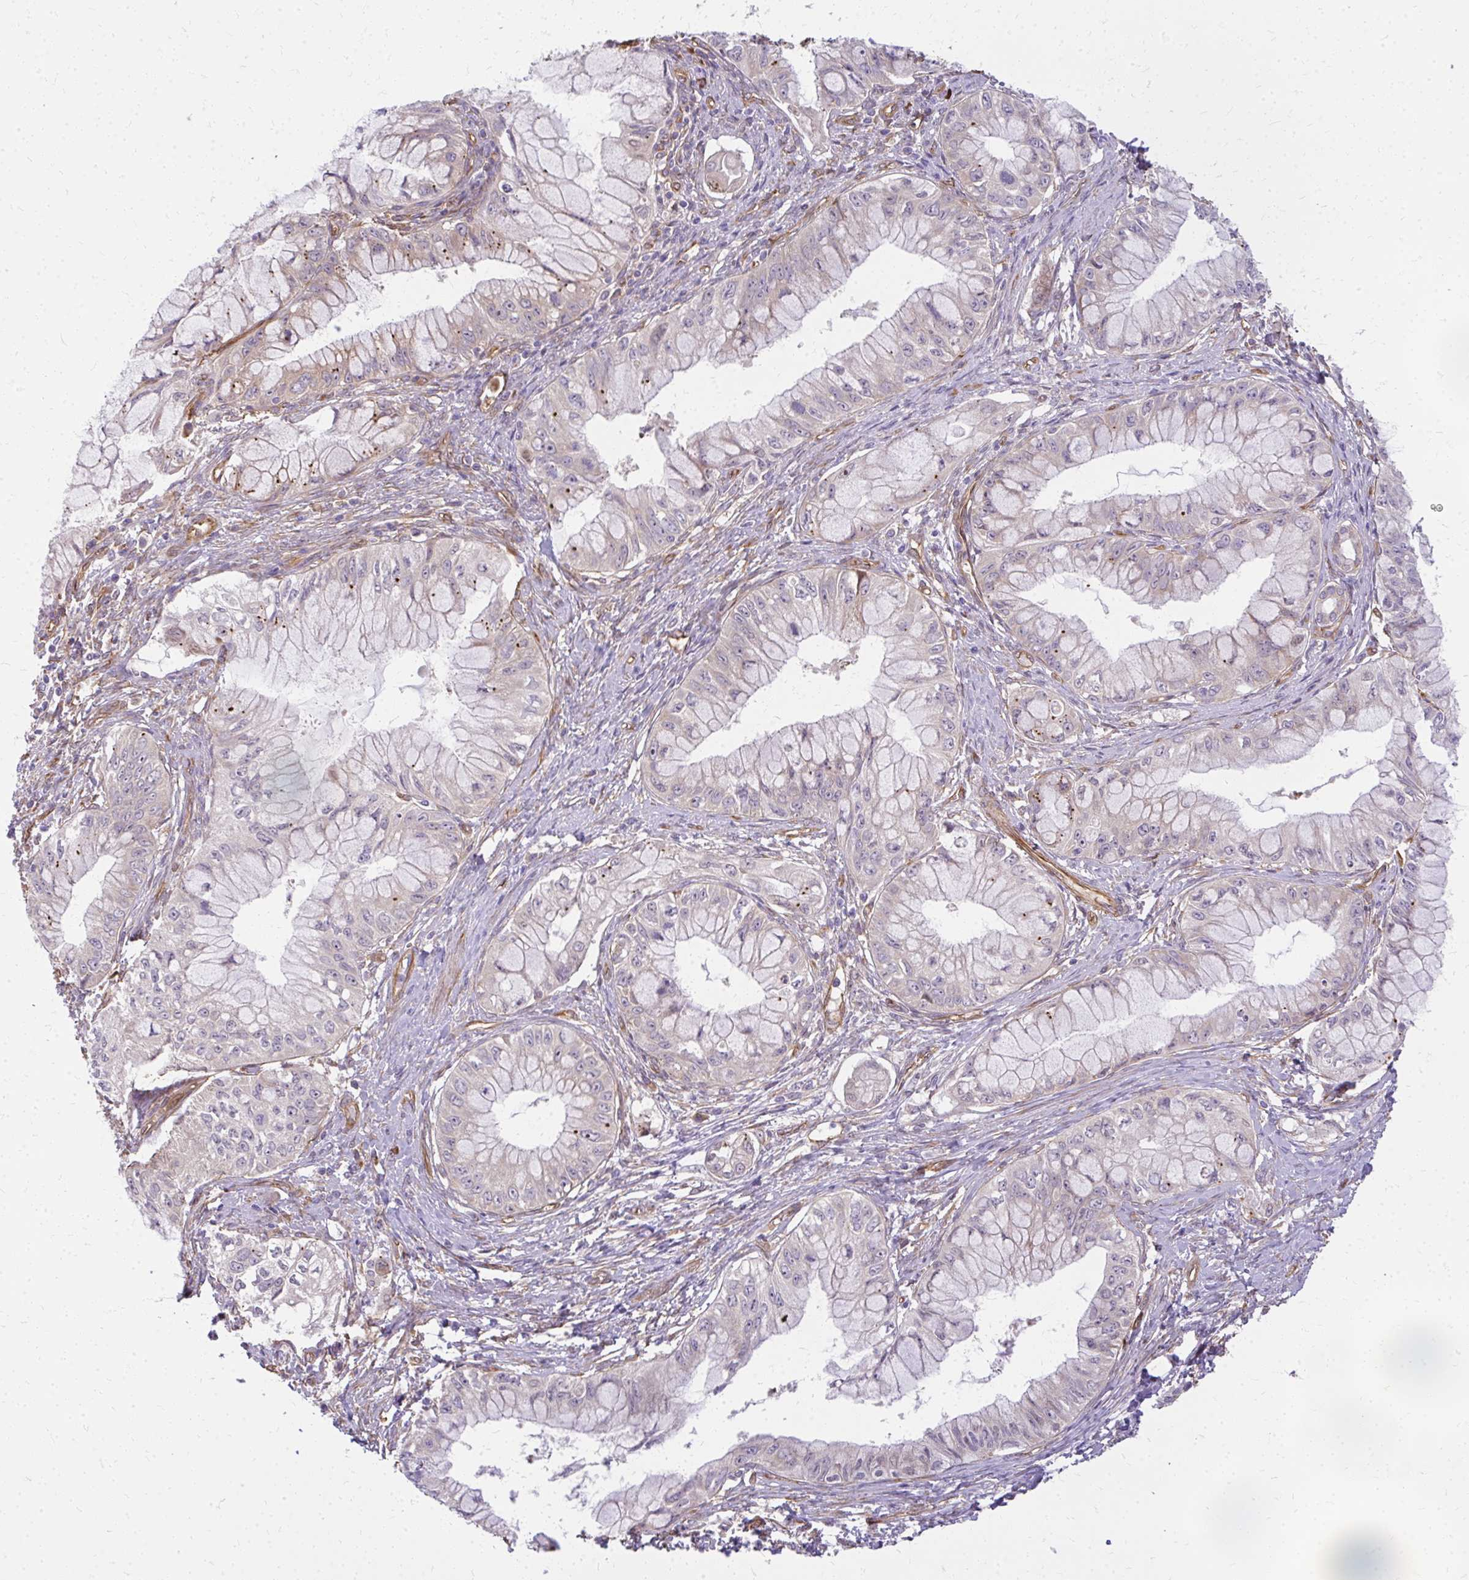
{"staining": {"intensity": "negative", "quantity": "none", "location": "none"}, "tissue": "pancreatic cancer", "cell_type": "Tumor cells", "image_type": "cancer", "snomed": [{"axis": "morphology", "description": "Adenocarcinoma, NOS"}, {"axis": "topography", "description": "Pancreas"}], "caption": "Pancreatic cancer (adenocarcinoma) stained for a protein using IHC displays no expression tumor cells.", "gene": "RSKR", "patient": {"sex": "male", "age": 48}}